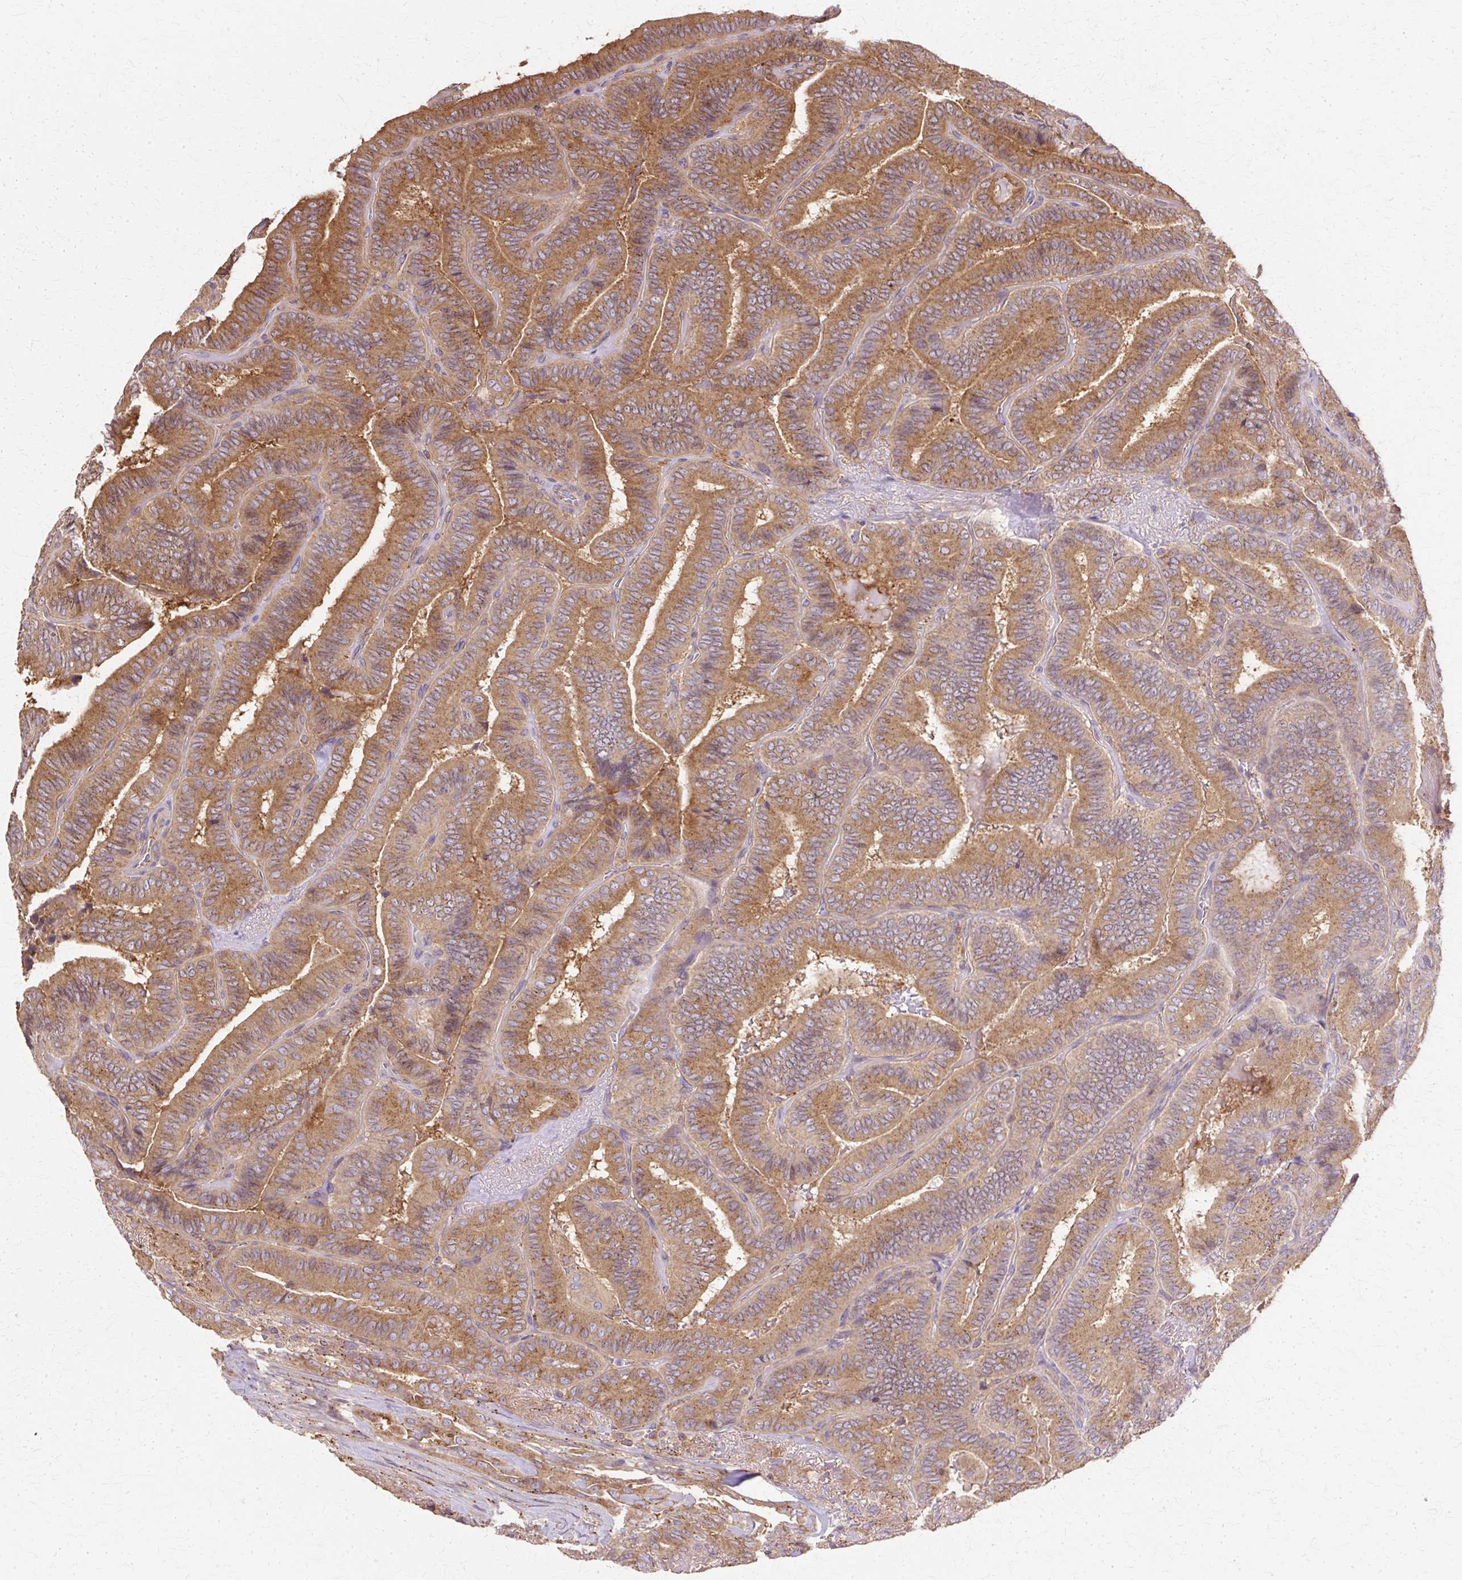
{"staining": {"intensity": "moderate", "quantity": ">75%", "location": "cytoplasmic/membranous"}, "tissue": "thyroid cancer", "cell_type": "Tumor cells", "image_type": "cancer", "snomed": [{"axis": "morphology", "description": "Papillary adenocarcinoma, NOS"}, {"axis": "topography", "description": "Thyroid gland"}], "caption": "Immunohistochemical staining of papillary adenocarcinoma (thyroid) exhibits medium levels of moderate cytoplasmic/membranous protein staining in about >75% of tumor cells.", "gene": "COPB1", "patient": {"sex": "male", "age": 61}}